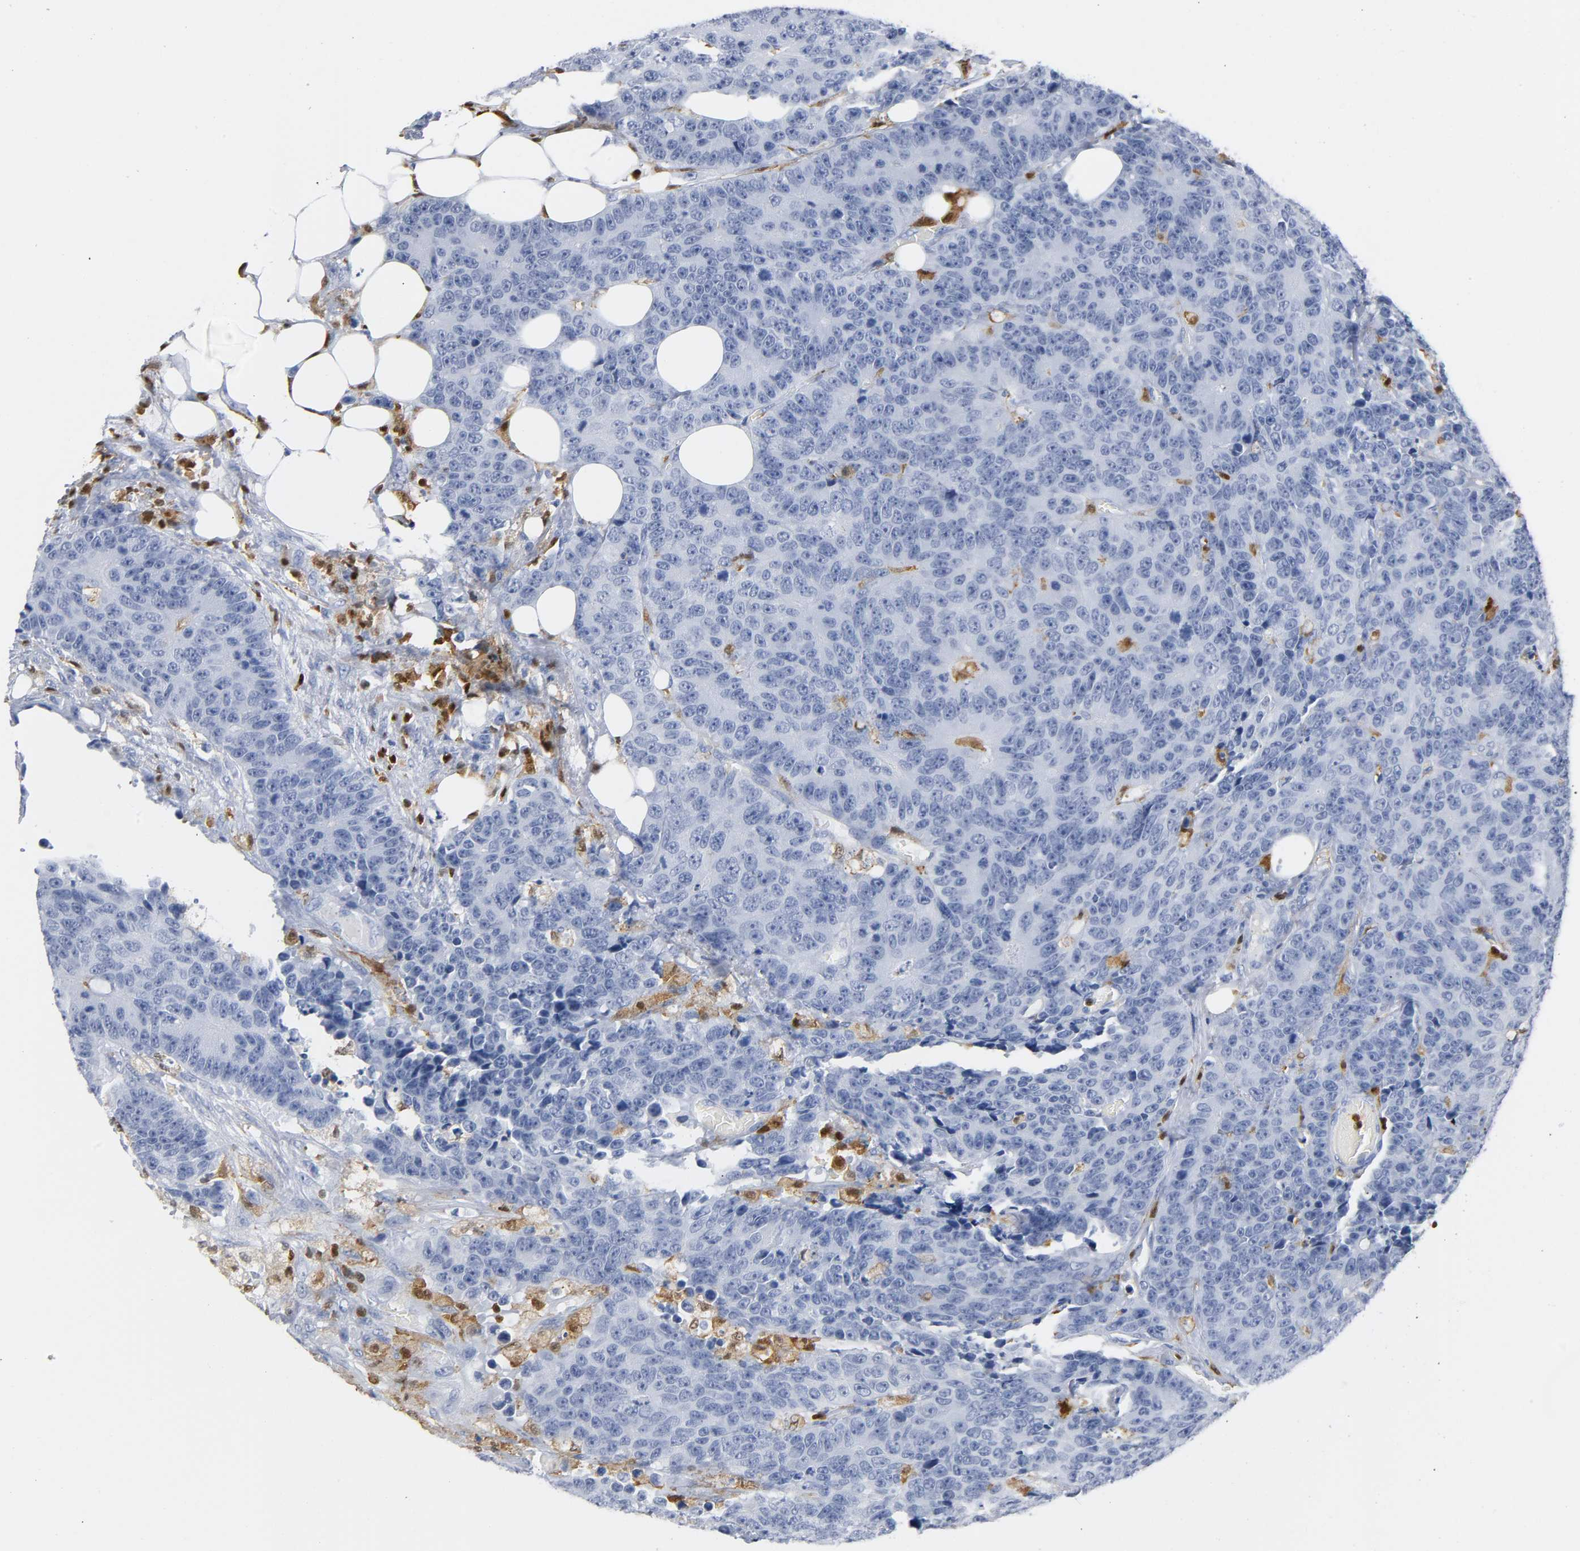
{"staining": {"intensity": "negative", "quantity": "none", "location": "none"}, "tissue": "colorectal cancer", "cell_type": "Tumor cells", "image_type": "cancer", "snomed": [{"axis": "morphology", "description": "Adenocarcinoma, NOS"}, {"axis": "topography", "description": "Colon"}], "caption": "This is an immunohistochemistry (IHC) histopathology image of colorectal adenocarcinoma. There is no positivity in tumor cells.", "gene": "DOK2", "patient": {"sex": "female", "age": 86}}